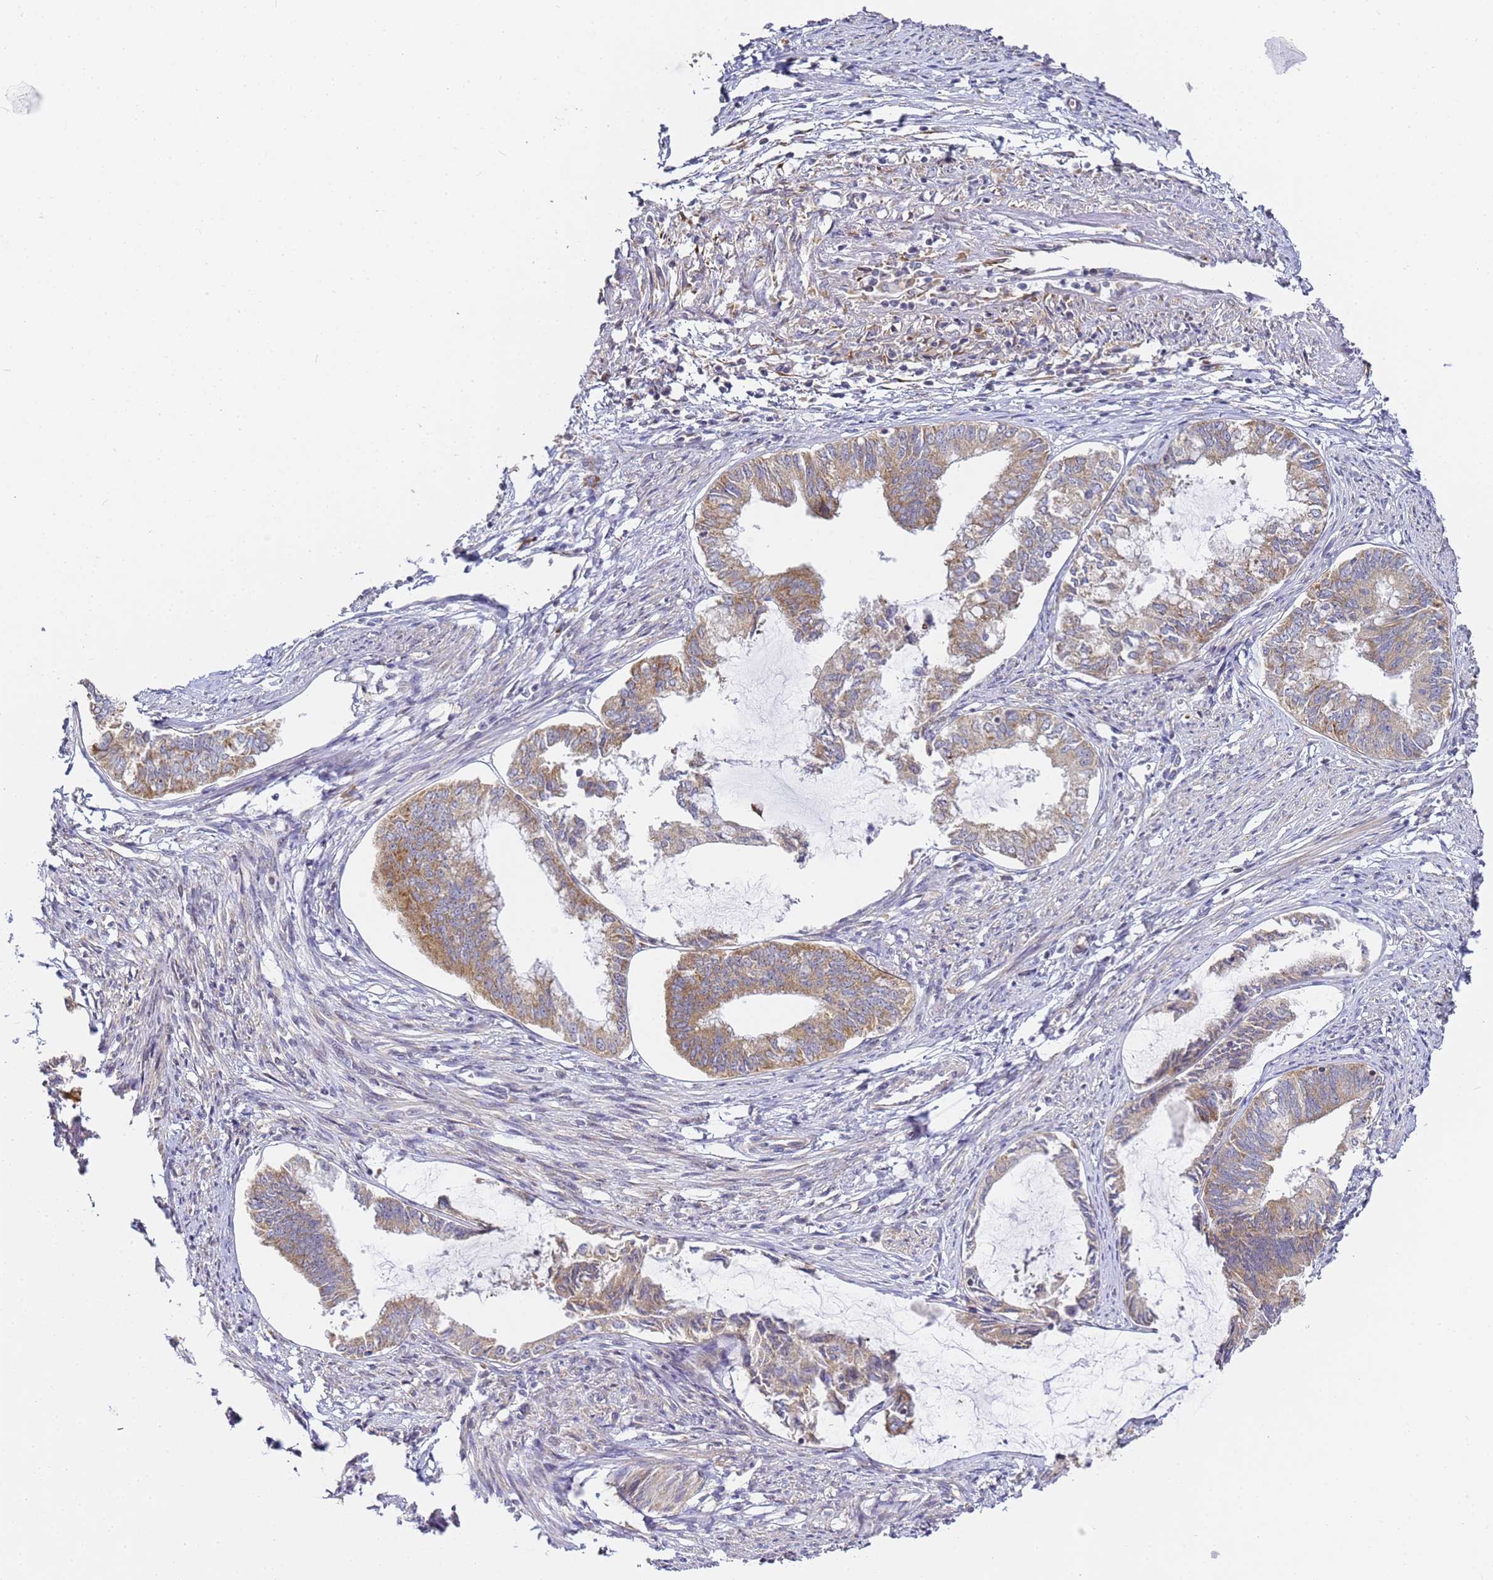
{"staining": {"intensity": "moderate", "quantity": "25%-75%", "location": "cytoplasmic/membranous"}, "tissue": "endometrial cancer", "cell_type": "Tumor cells", "image_type": "cancer", "snomed": [{"axis": "morphology", "description": "Adenocarcinoma, NOS"}, {"axis": "topography", "description": "Endometrium"}], "caption": "Tumor cells show medium levels of moderate cytoplasmic/membranous positivity in approximately 25%-75% of cells in adenocarcinoma (endometrial). The protein is stained brown, and the nuclei are stained in blue (DAB IHC with brightfield microscopy, high magnification).", "gene": "RPL13A", "patient": {"sex": "female", "age": 86}}